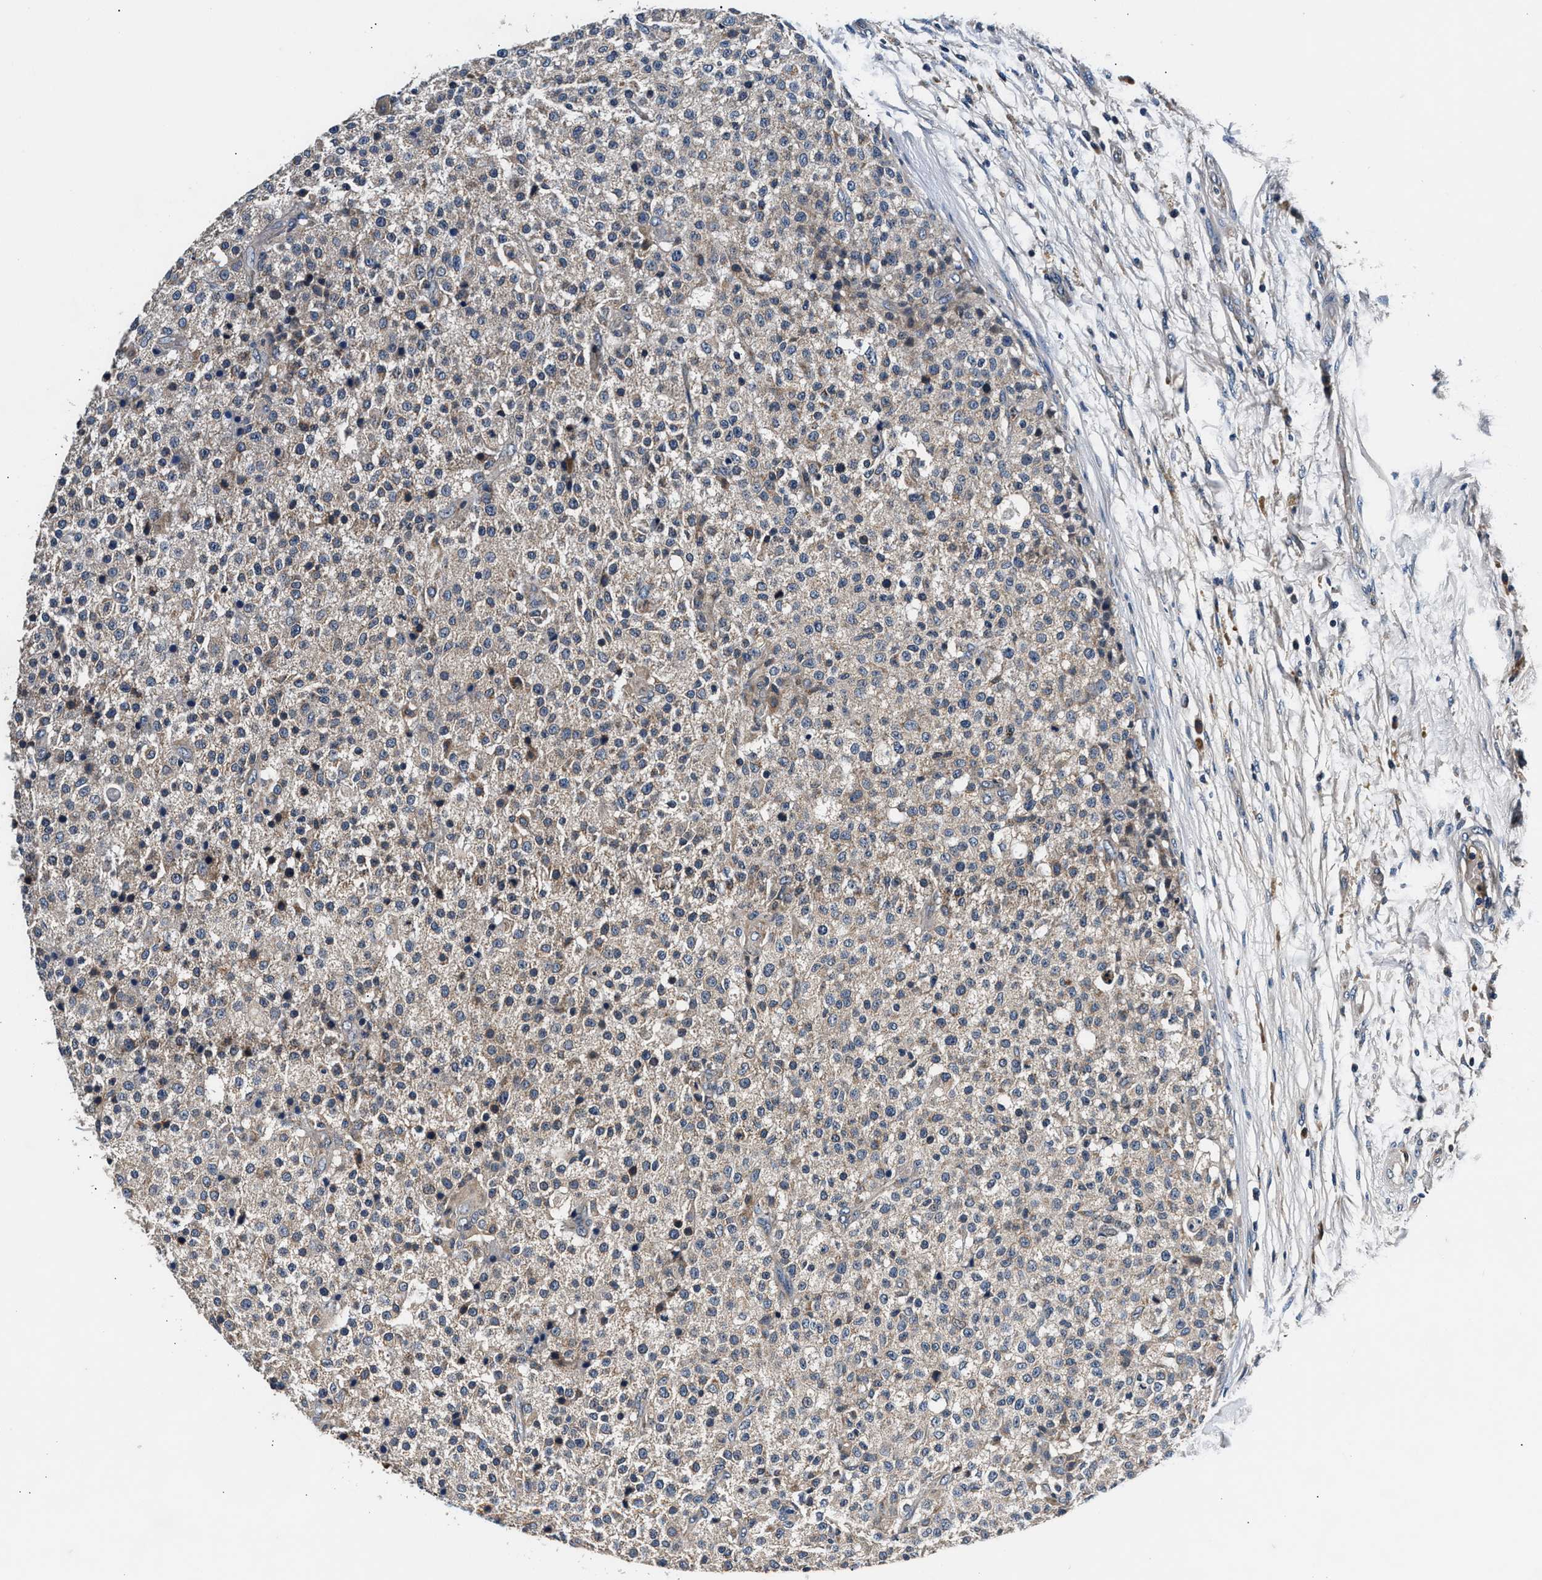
{"staining": {"intensity": "moderate", "quantity": ">75%", "location": "cytoplasmic/membranous"}, "tissue": "testis cancer", "cell_type": "Tumor cells", "image_type": "cancer", "snomed": [{"axis": "morphology", "description": "Seminoma, NOS"}, {"axis": "topography", "description": "Testis"}], "caption": "A high-resolution micrograph shows immunohistochemistry (IHC) staining of testis seminoma, which demonstrates moderate cytoplasmic/membranous positivity in approximately >75% of tumor cells.", "gene": "IMMT", "patient": {"sex": "male", "age": 59}}